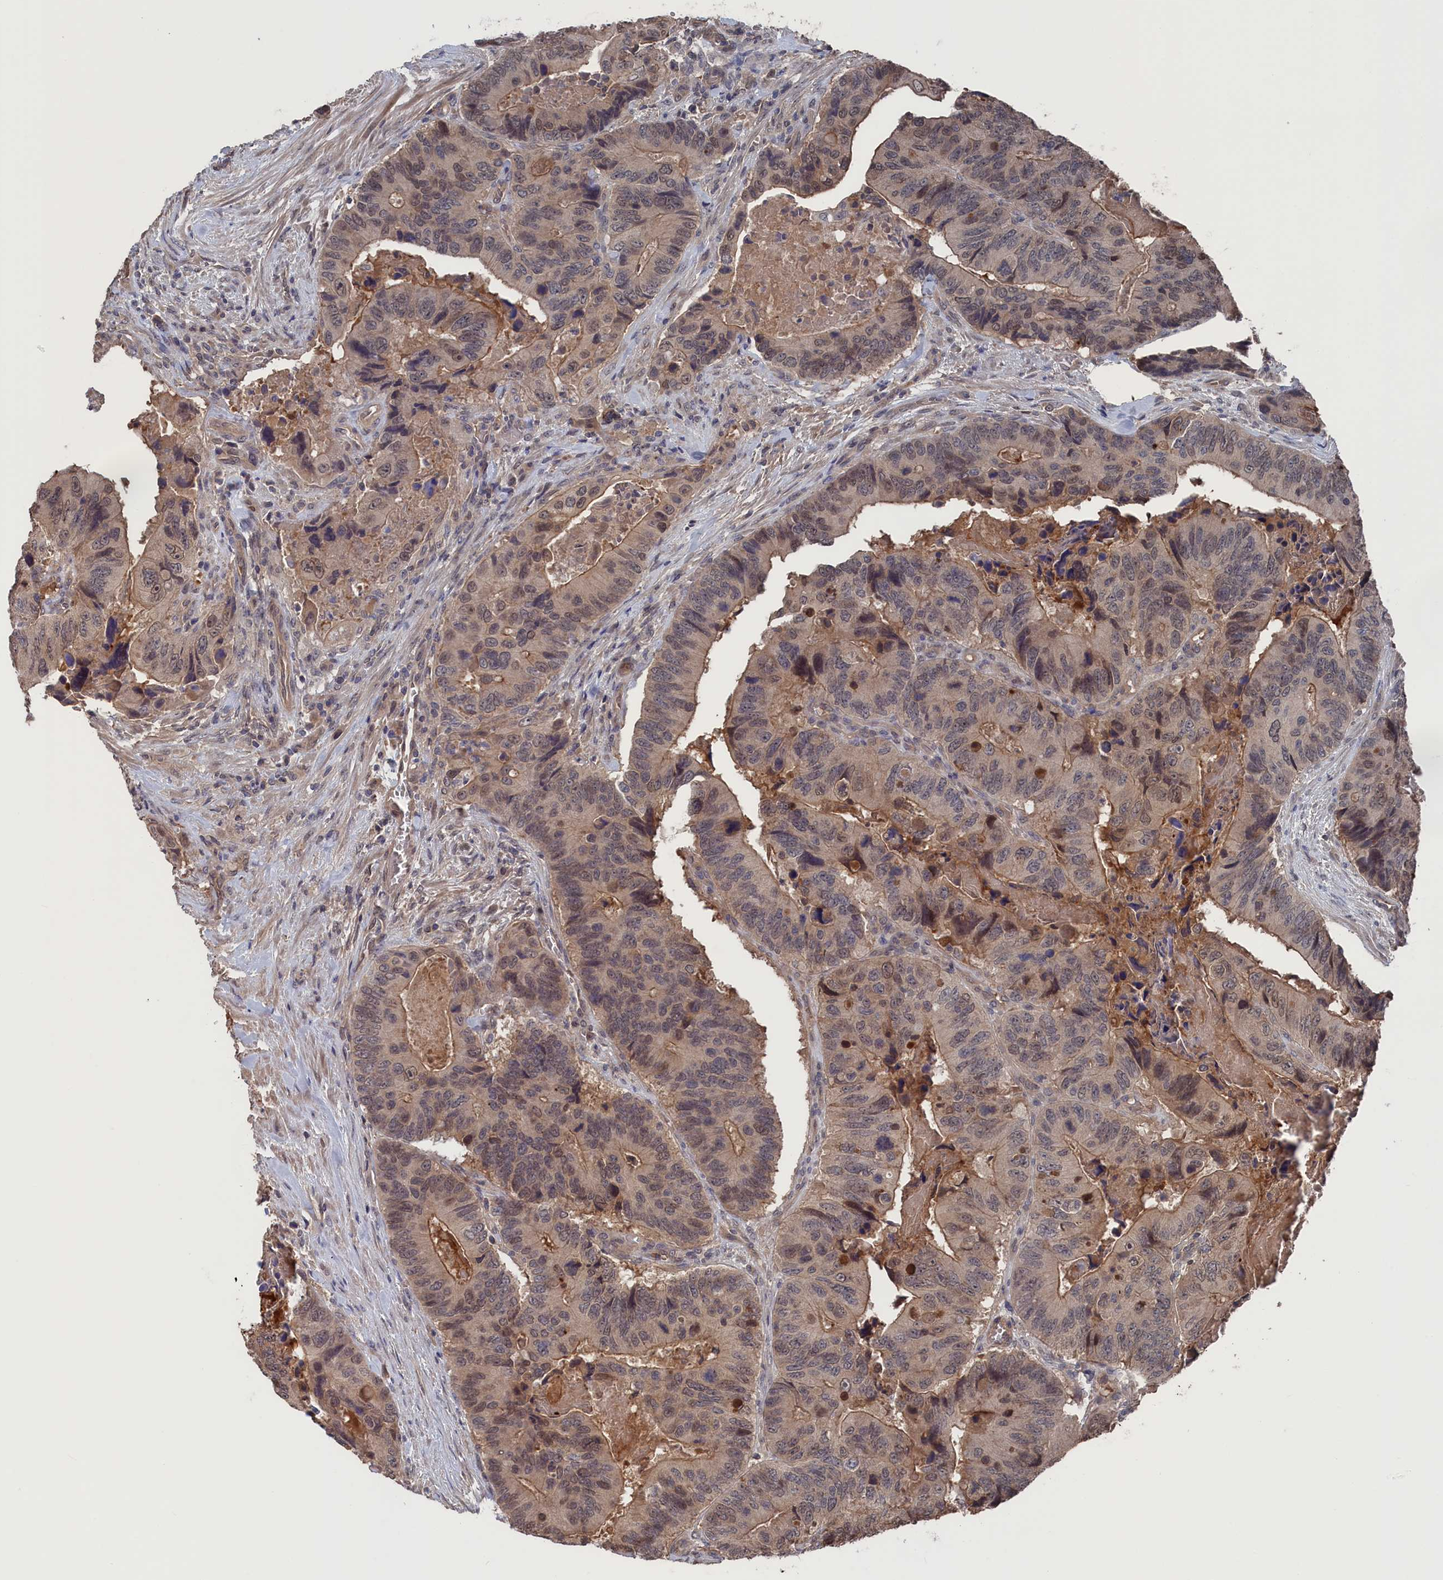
{"staining": {"intensity": "moderate", "quantity": "25%-75%", "location": "cytoplasmic/membranous,nuclear"}, "tissue": "colorectal cancer", "cell_type": "Tumor cells", "image_type": "cancer", "snomed": [{"axis": "morphology", "description": "Adenocarcinoma, NOS"}, {"axis": "topography", "description": "Colon"}], "caption": "Protein expression analysis of colorectal cancer (adenocarcinoma) exhibits moderate cytoplasmic/membranous and nuclear expression in about 25%-75% of tumor cells.", "gene": "NUTF2", "patient": {"sex": "male", "age": 84}}